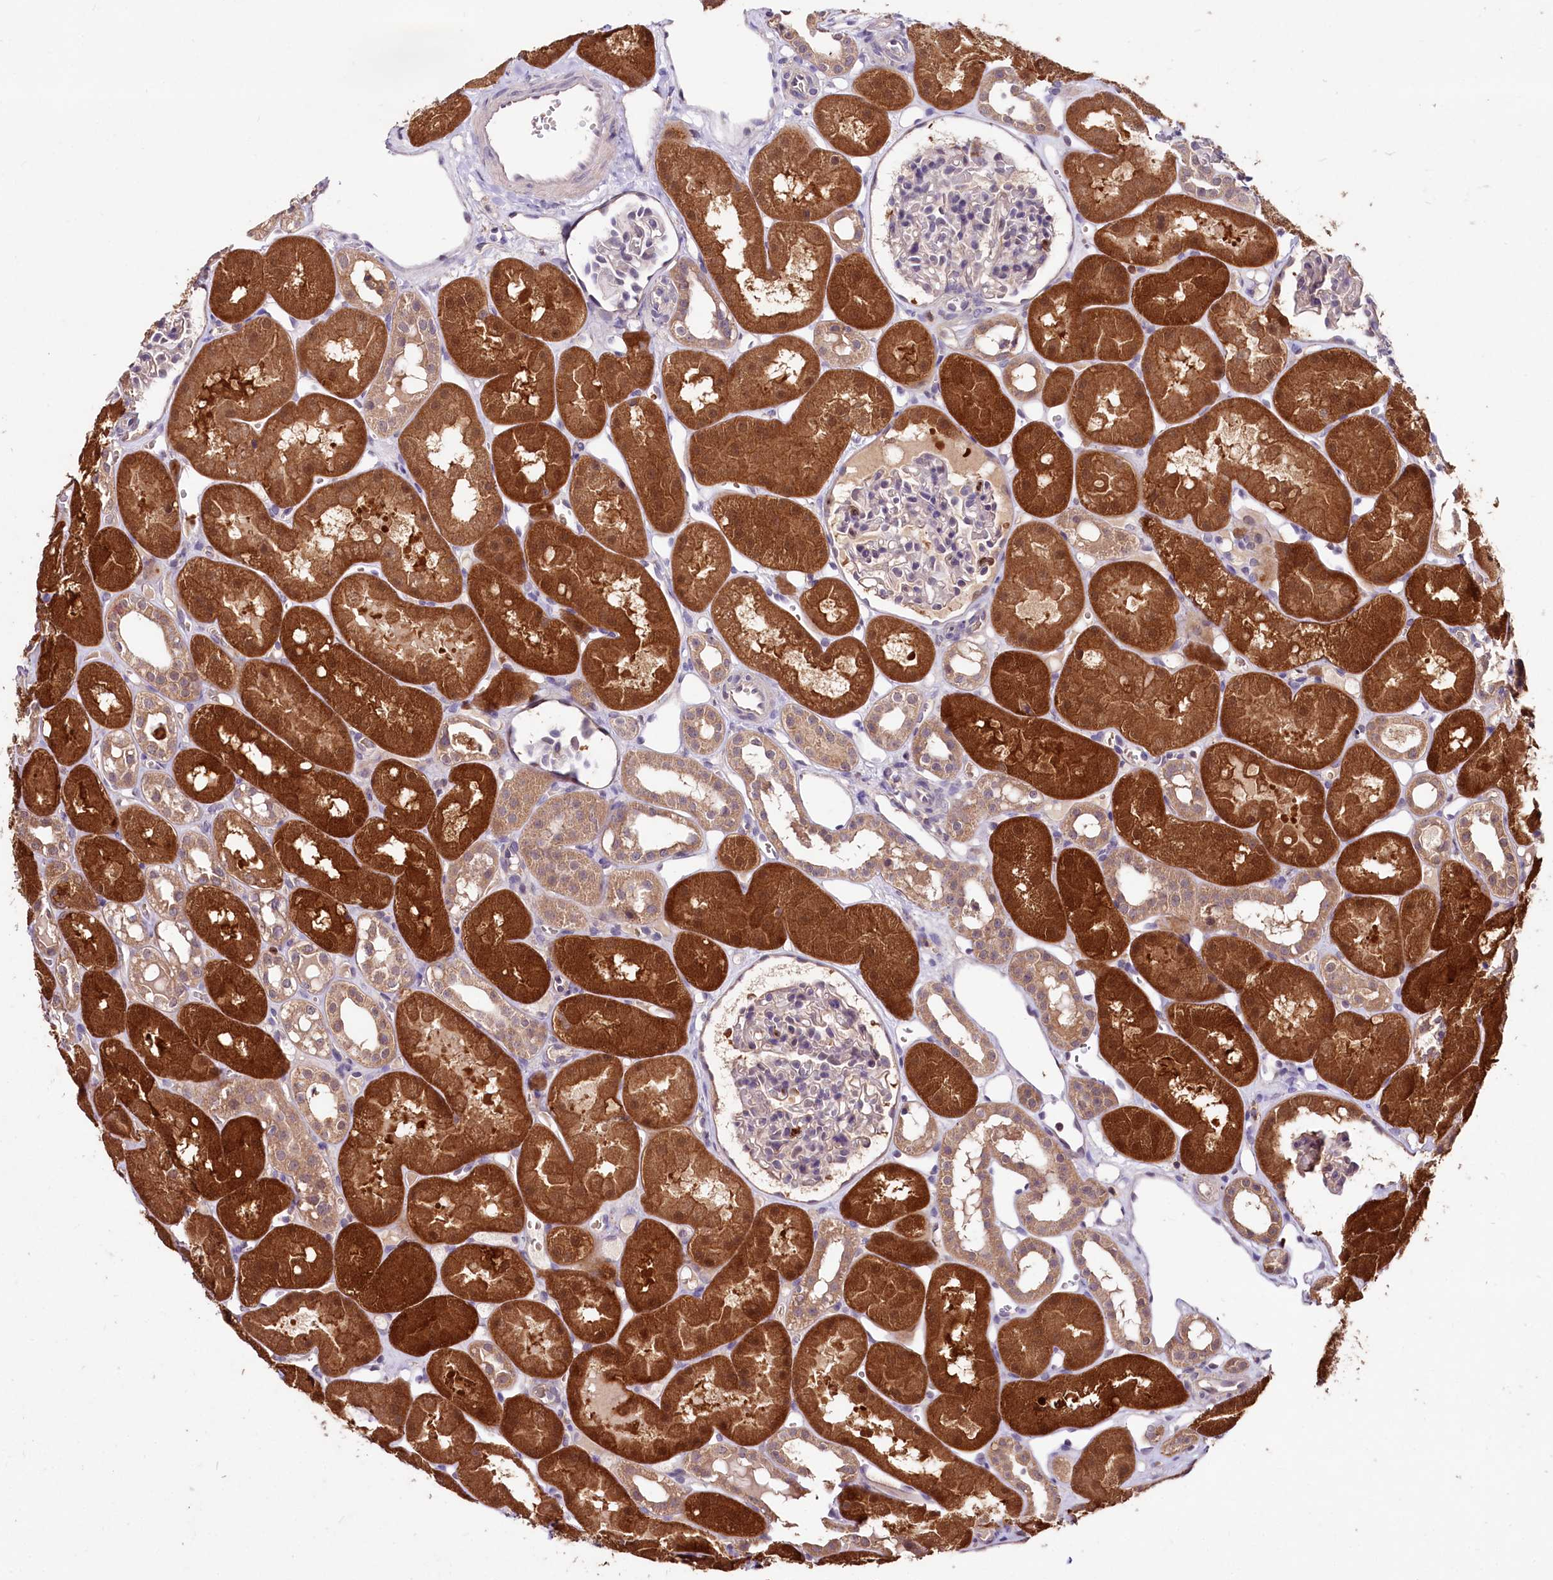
{"staining": {"intensity": "negative", "quantity": "none", "location": "none"}, "tissue": "kidney", "cell_type": "Cells in glomeruli", "image_type": "normal", "snomed": [{"axis": "morphology", "description": "Normal tissue, NOS"}, {"axis": "topography", "description": "Kidney"}], "caption": "Image shows no significant protein staining in cells in glomeruli of normal kidney.", "gene": "KLRB1", "patient": {"sex": "male", "age": 16}}